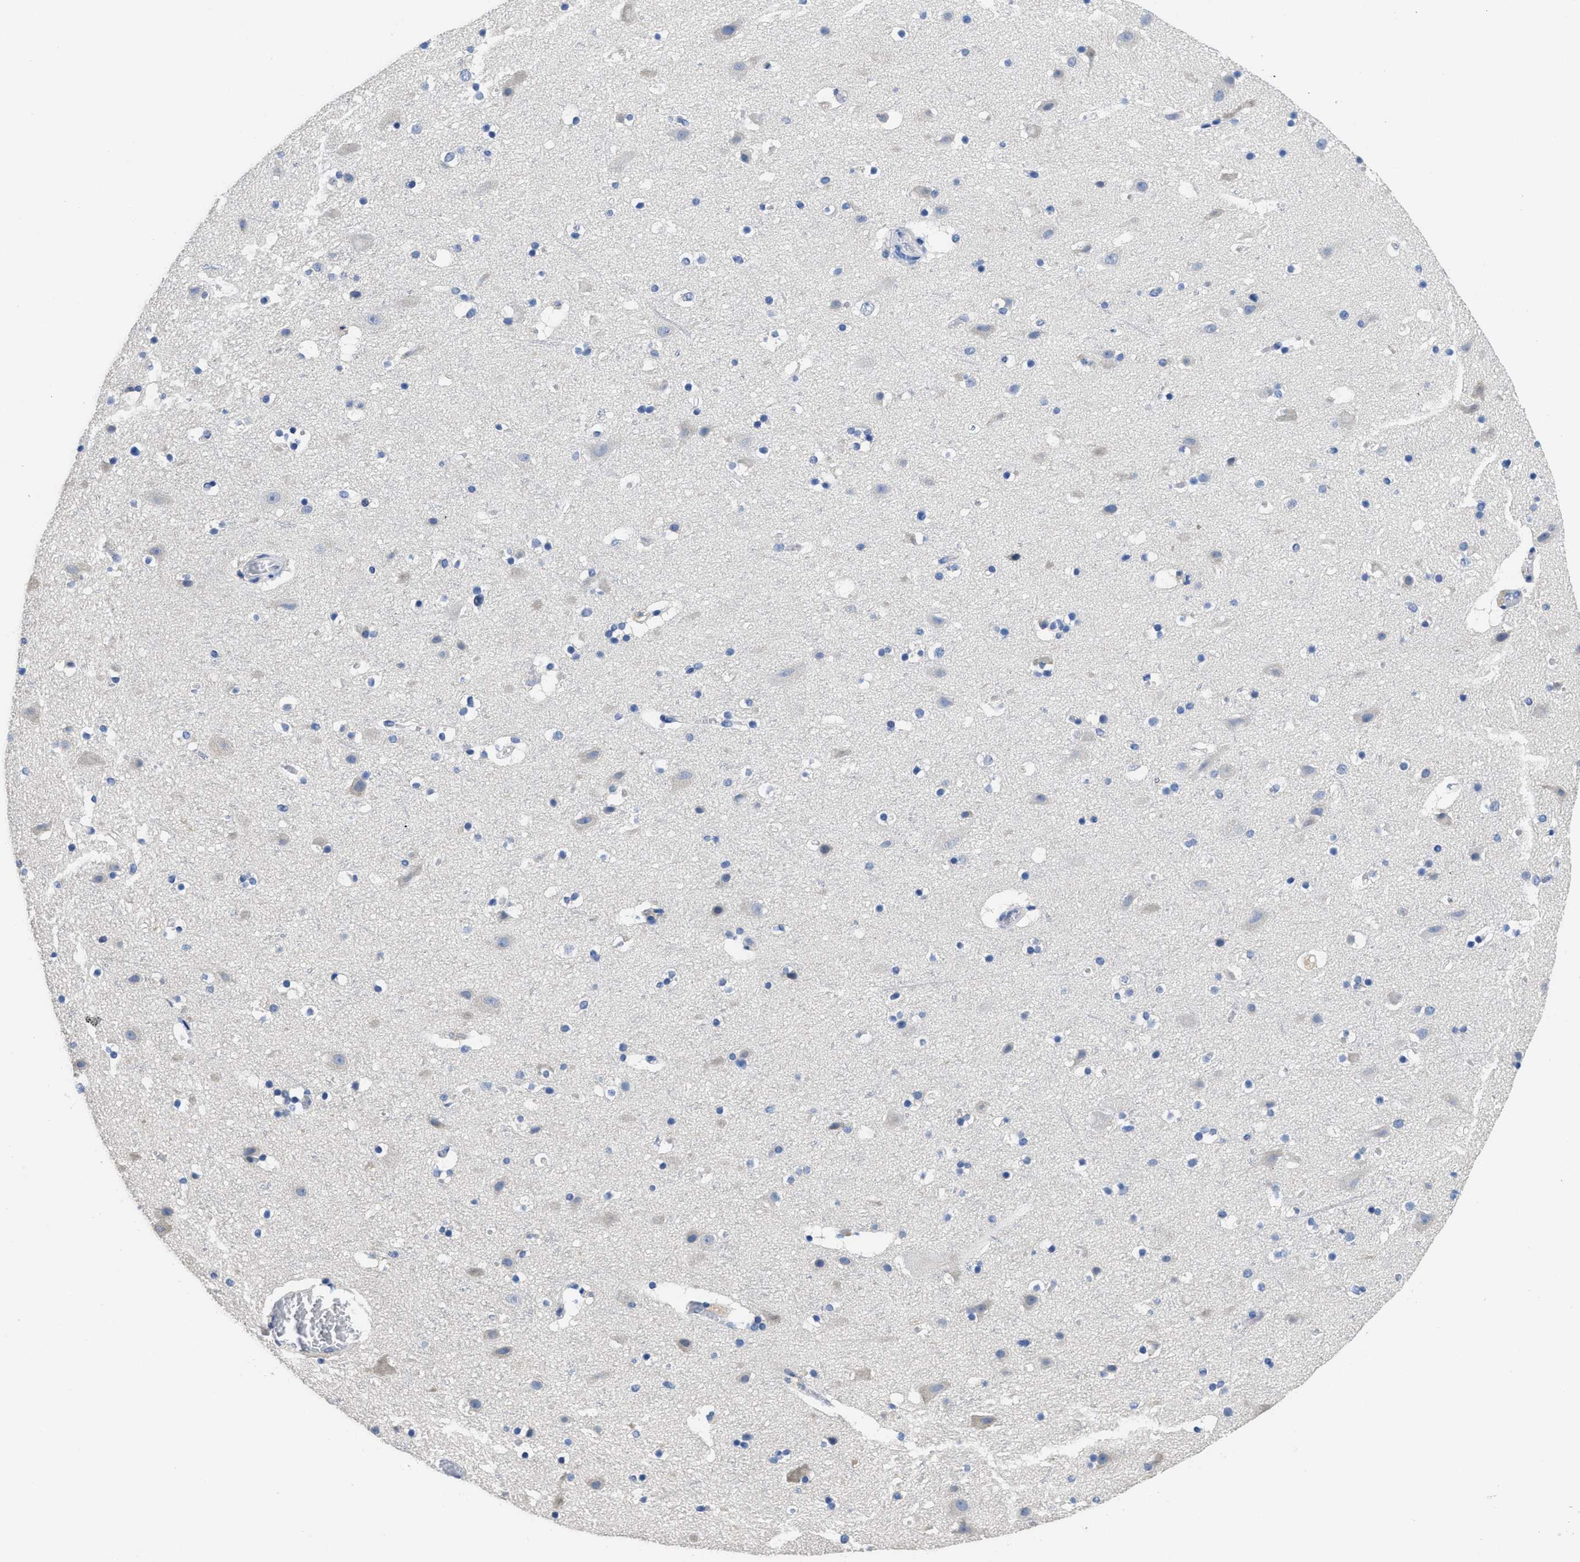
{"staining": {"intensity": "negative", "quantity": "none", "location": "none"}, "tissue": "cerebral cortex", "cell_type": "Endothelial cells", "image_type": "normal", "snomed": [{"axis": "morphology", "description": "Normal tissue, NOS"}, {"axis": "topography", "description": "Cerebral cortex"}], "caption": "The immunohistochemistry (IHC) image has no significant positivity in endothelial cells of cerebral cortex.", "gene": "CA9", "patient": {"sex": "male", "age": 45}}